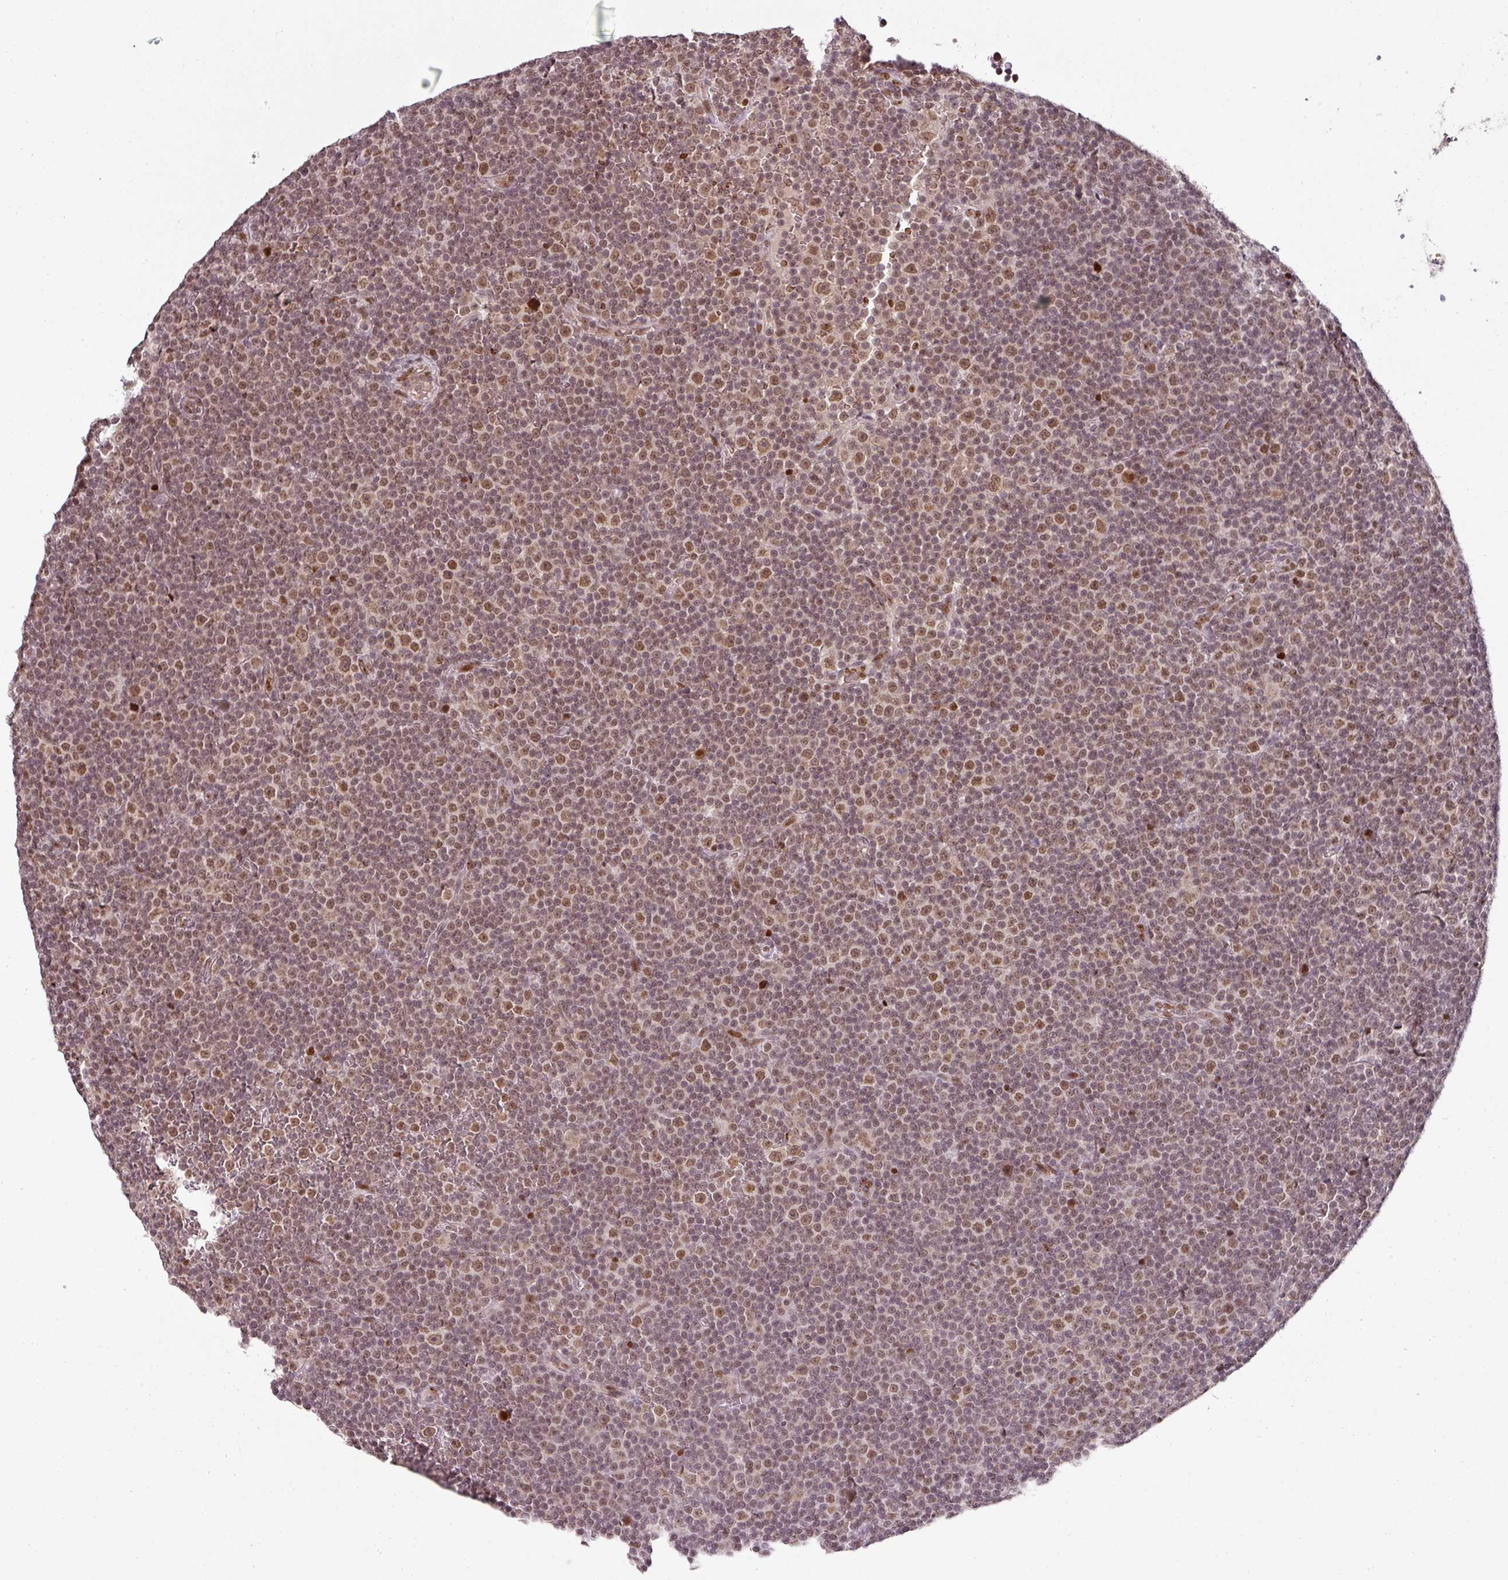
{"staining": {"intensity": "moderate", "quantity": ">75%", "location": "nuclear"}, "tissue": "lymphoma", "cell_type": "Tumor cells", "image_type": "cancer", "snomed": [{"axis": "morphology", "description": "Malignant lymphoma, non-Hodgkin's type, Low grade"}, {"axis": "topography", "description": "Lymph node"}], "caption": "The histopathology image demonstrates a brown stain indicating the presence of a protein in the nuclear of tumor cells in malignant lymphoma, non-Hodgkin's type (low-grade).", "gene": "NEIL1", "patient": {"sex": "female", "age": 67}}